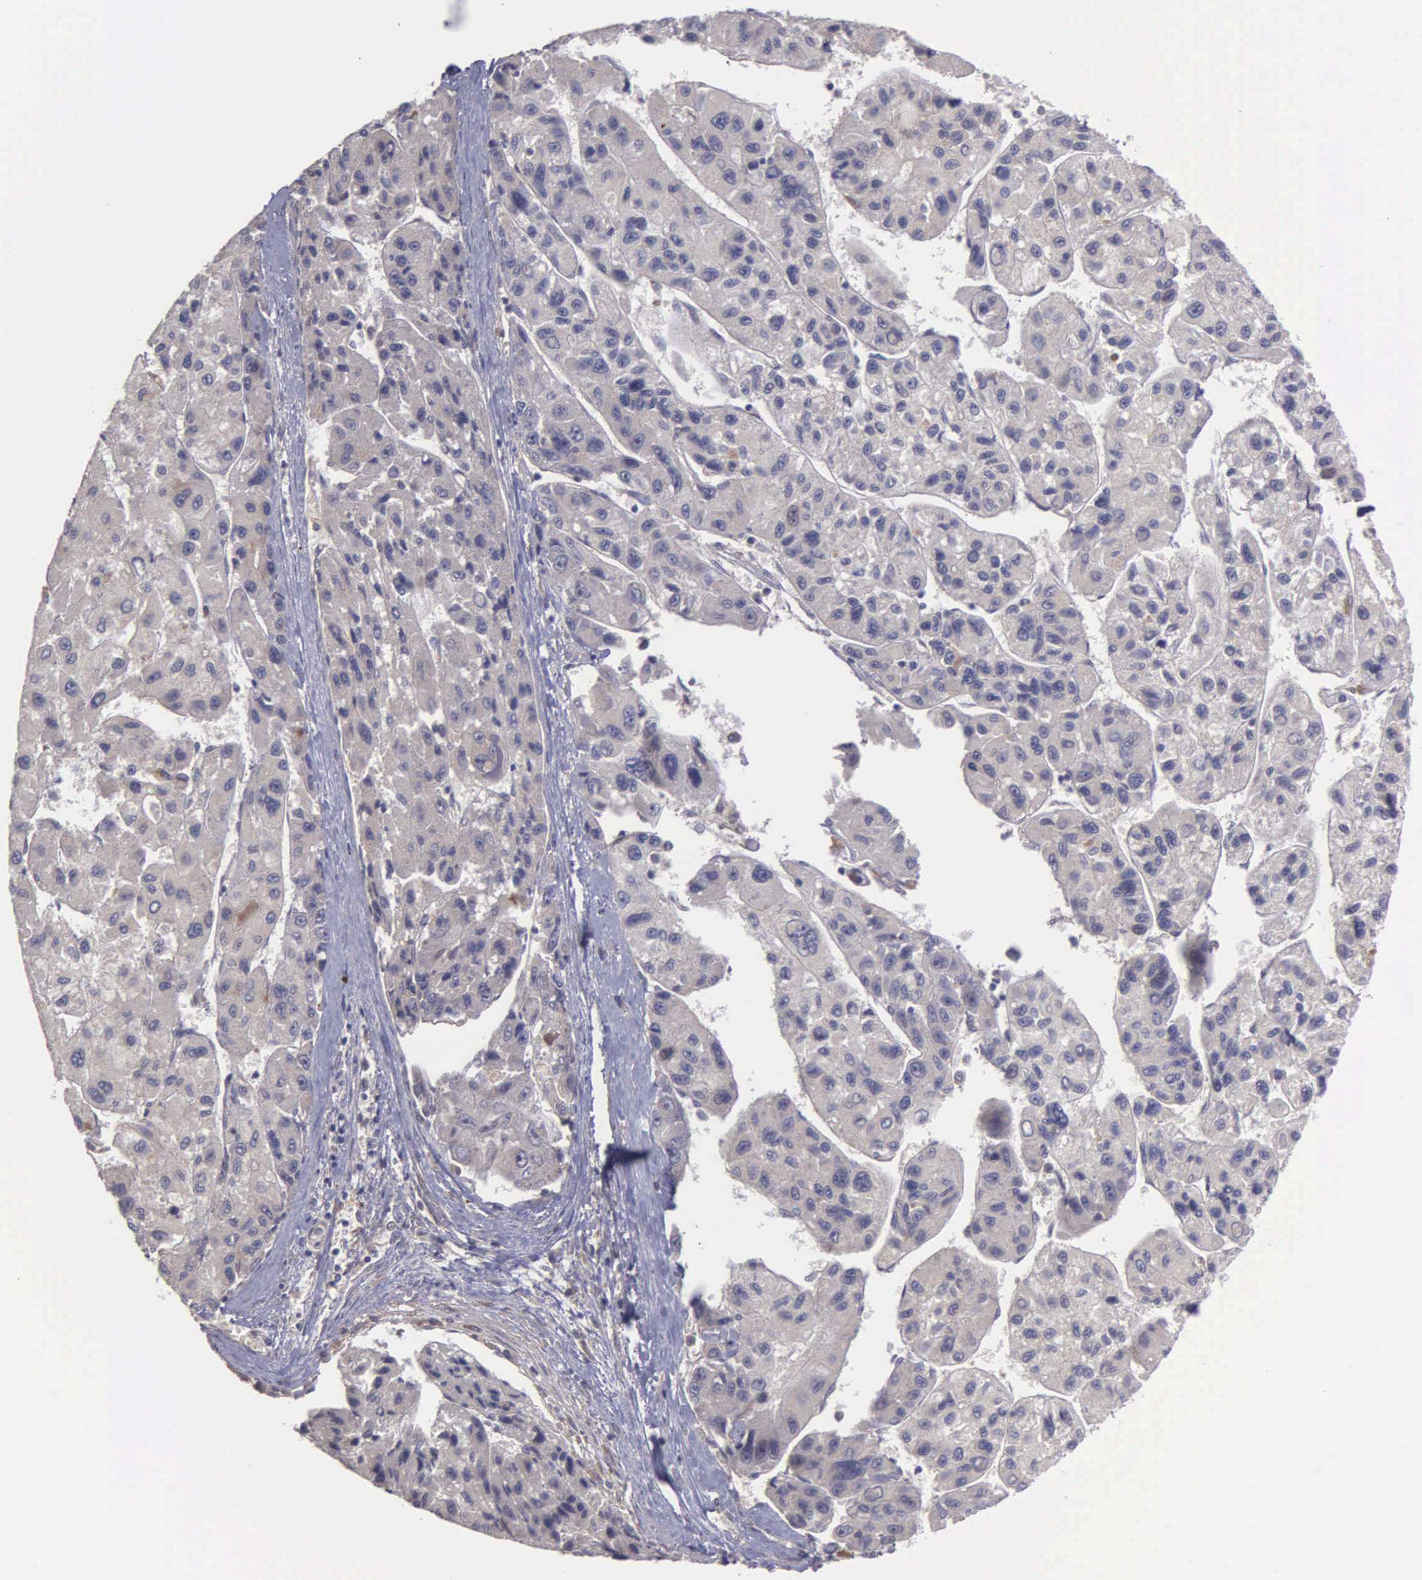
{"staining": {"intensity": "weak", "quantity": ">75%", "location": "cytoplasmic/membranous"}, "tissue": "liver cancer", "cell_type": "Tumor cells", "image_type": "cancer", "snomed": [{"axis": "morphology", "description": "Carcinoma, Hepatocellular, NOS"}, {"axis": "topography", "description": "Liver"}], "caption": "A histopathology image of human hepatocellular carcinoma (liver) stained for a protein demonstrates weak cytoplasmic/membranous brown staining in tumor cells. The staining is performed using DAB brown chromogen to label protein expression. The nuclei are counter-stained blue using hematoxylin.", "gene": "RTL10", "patient": {"sex": "male", "age": 64}}